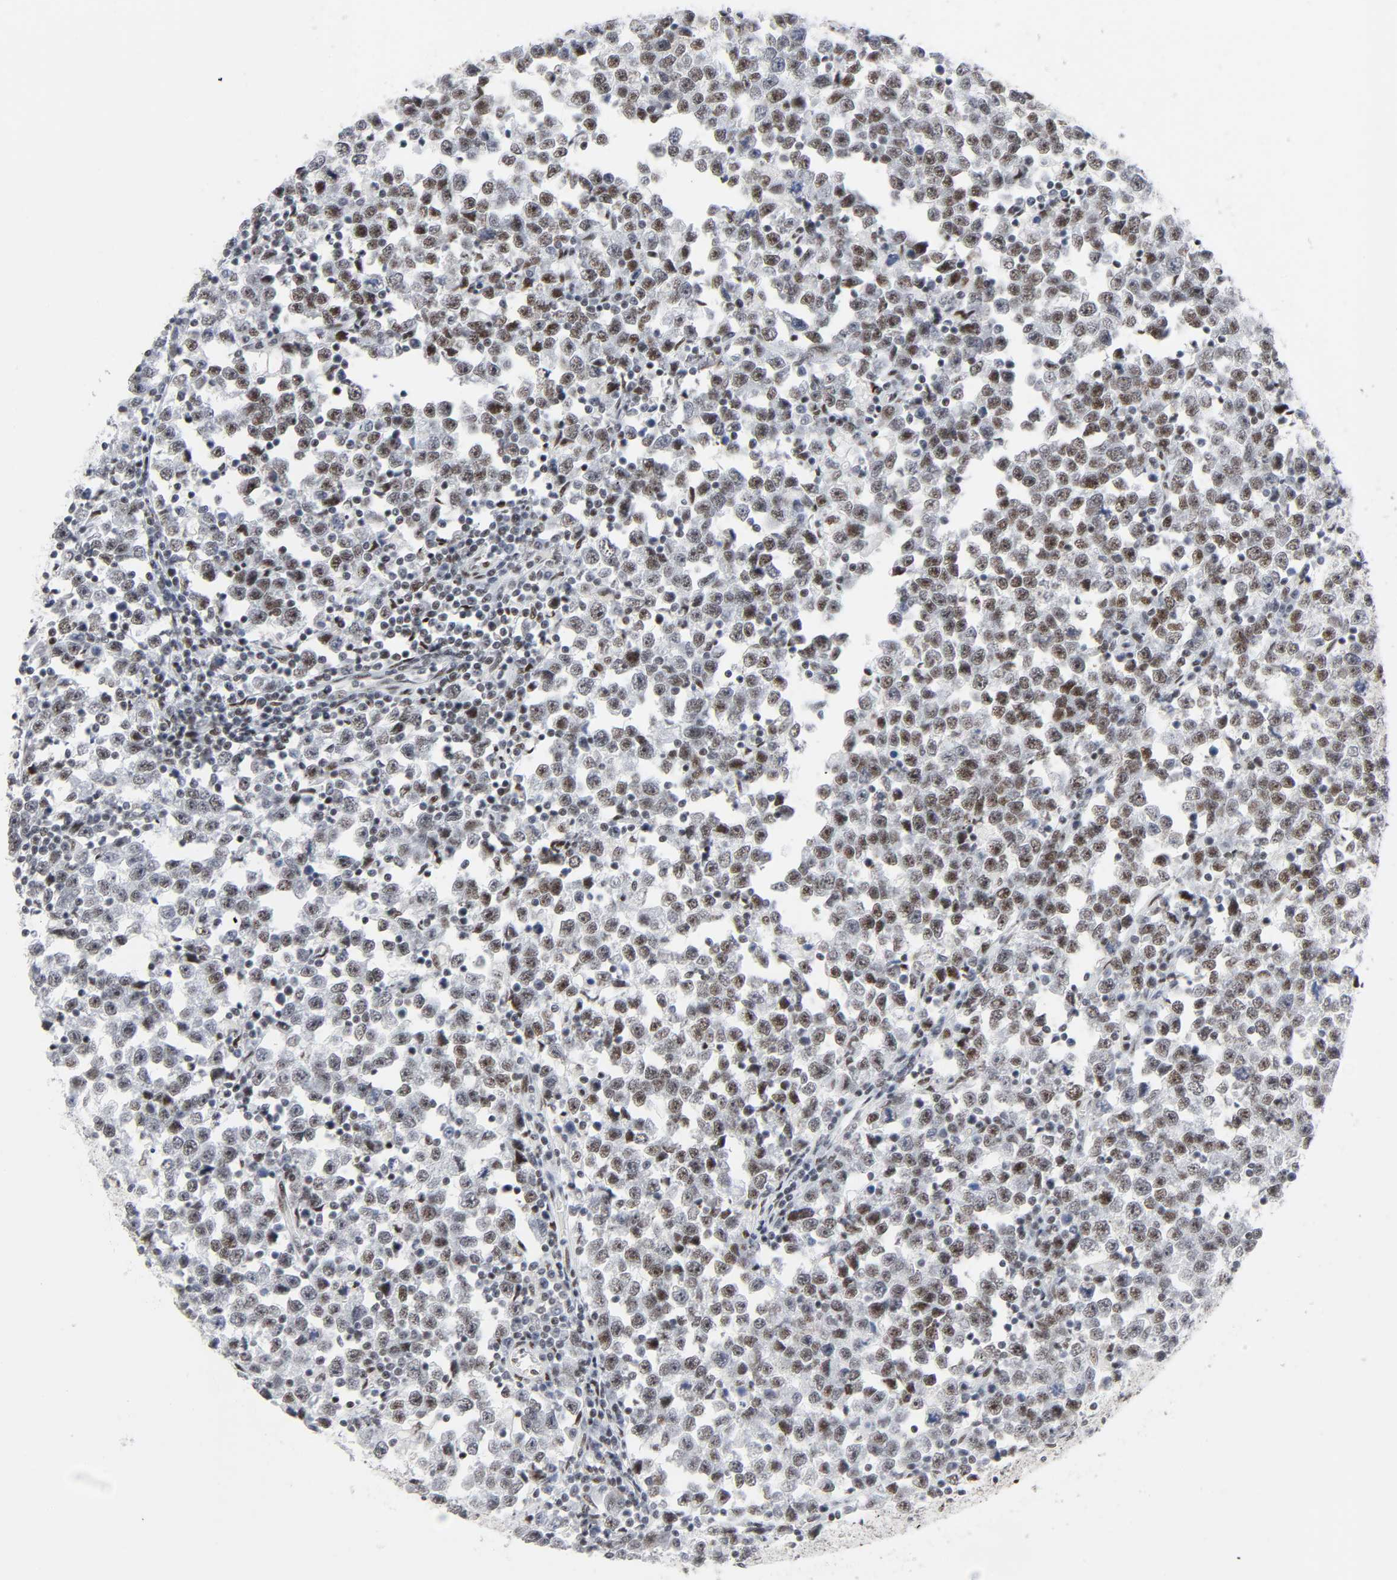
{"staining": {"intensity": "moderate", "quantity": "25%-75%", "location": "nuclear"}, "tissue": "testis cancer", "cell_type": "Tumor cells", "image_type": "cancer", "snomed": [{"axis": "morphology", "description": "Seminoma, NOS"}, {"axis": "topography", "description": "Testis"}], "caption": "A brown stain labels moderate nuclear expression of a protein in human testis cancer (seminoma) tumor cells. (DAB (3,3'-diaminobenzidine) IHC with brightfield microscopy, high magnification).", "gene": "HSF1", "patient": {"sex": "male", "age": 43}}